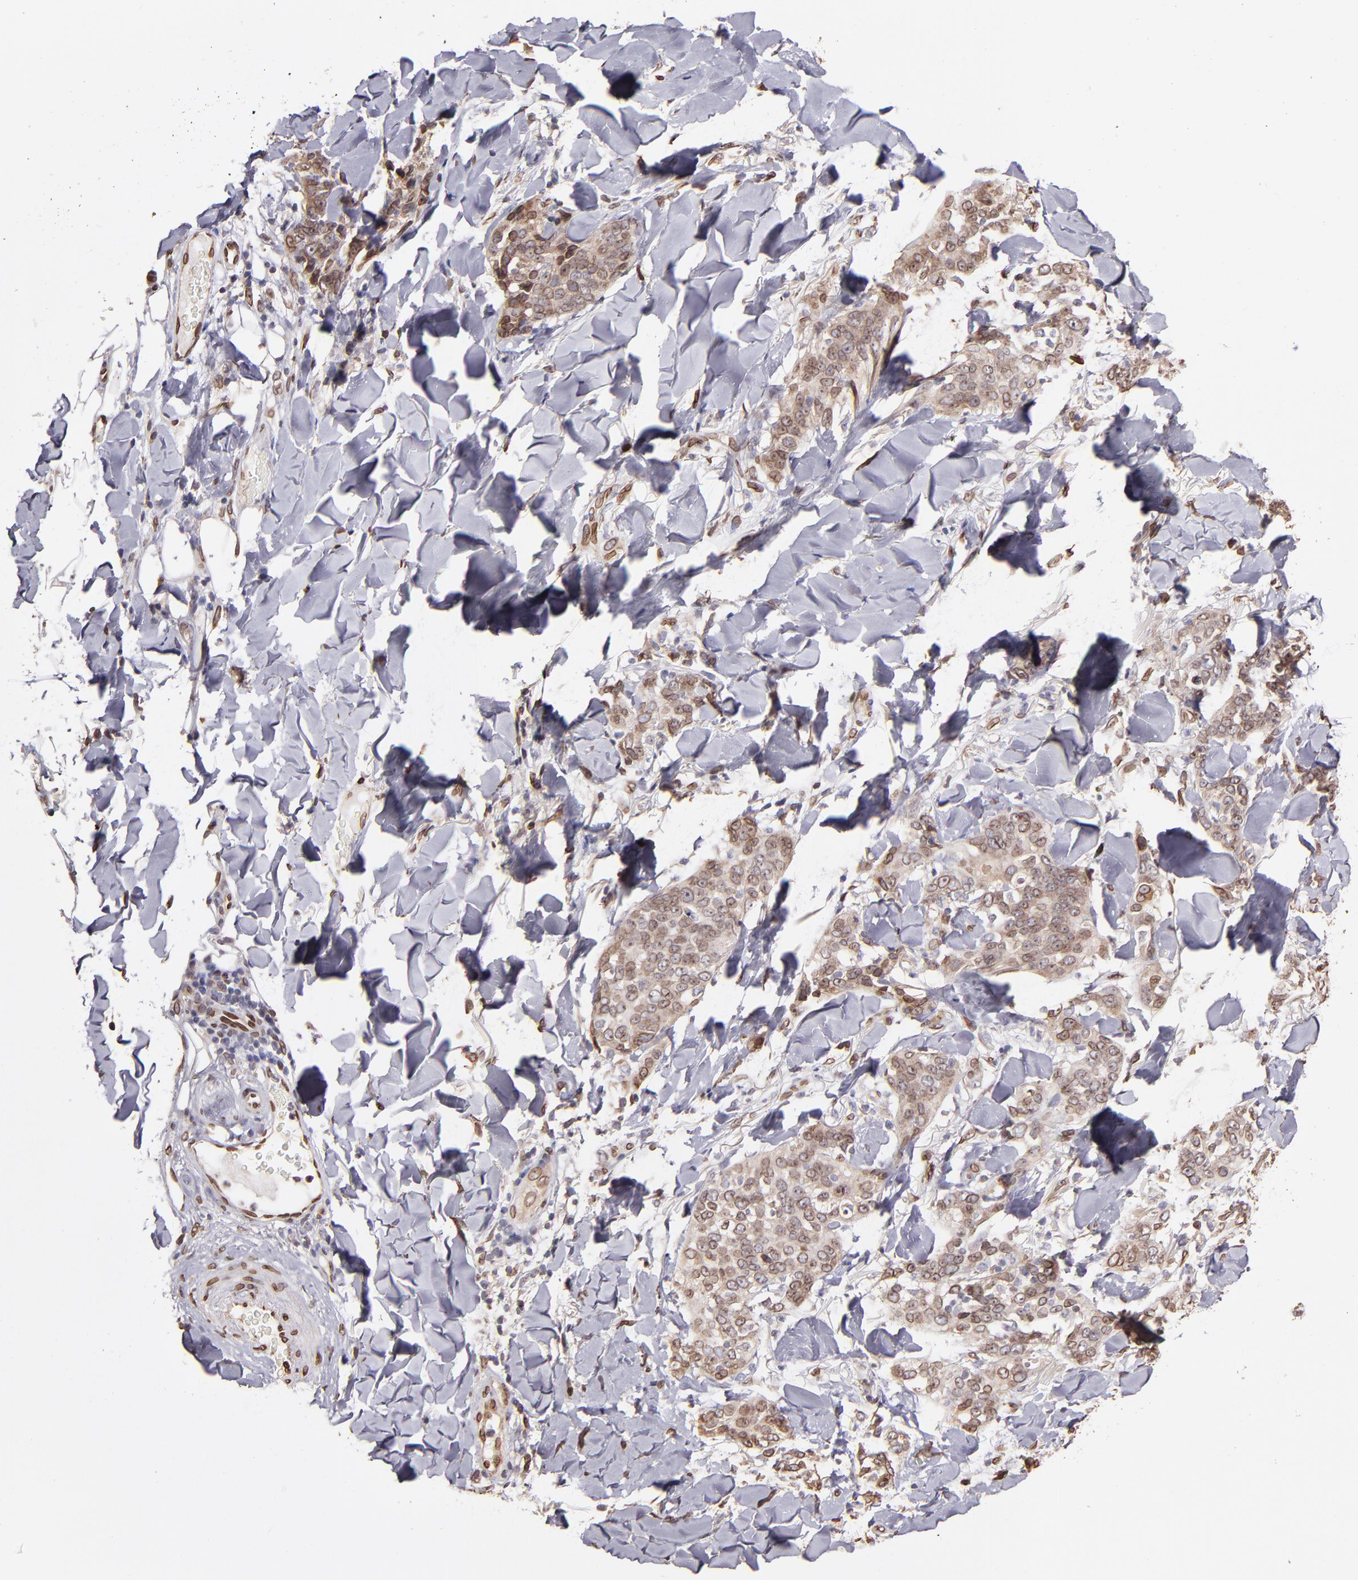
{"staining": {"intensity": "moderate", "quantity": ">75%", "location": "cytoplasmic/membranous,nuclear"}, "tissue": "skin cancer", "cell_type": "Tumor cells", "image_type": "cancer", "snomed": [{"axis": "morphology", "description": "Normal tissue, NOS"}, {"axis": "morphology", "description": "Squamous cell carcinoma, NOS"}, {"axis": "topography", "description": "Skin"}], "caption": "Protein staining by immunohistochemistry (IHC) reveals moderate cytoplasmic/membranous and nuclear staining in approximately >75% of tumor cells in squamous cell carcinoma (skin).", "gene": "PUM3", "patient": {"sex": "female", "age": 83}}